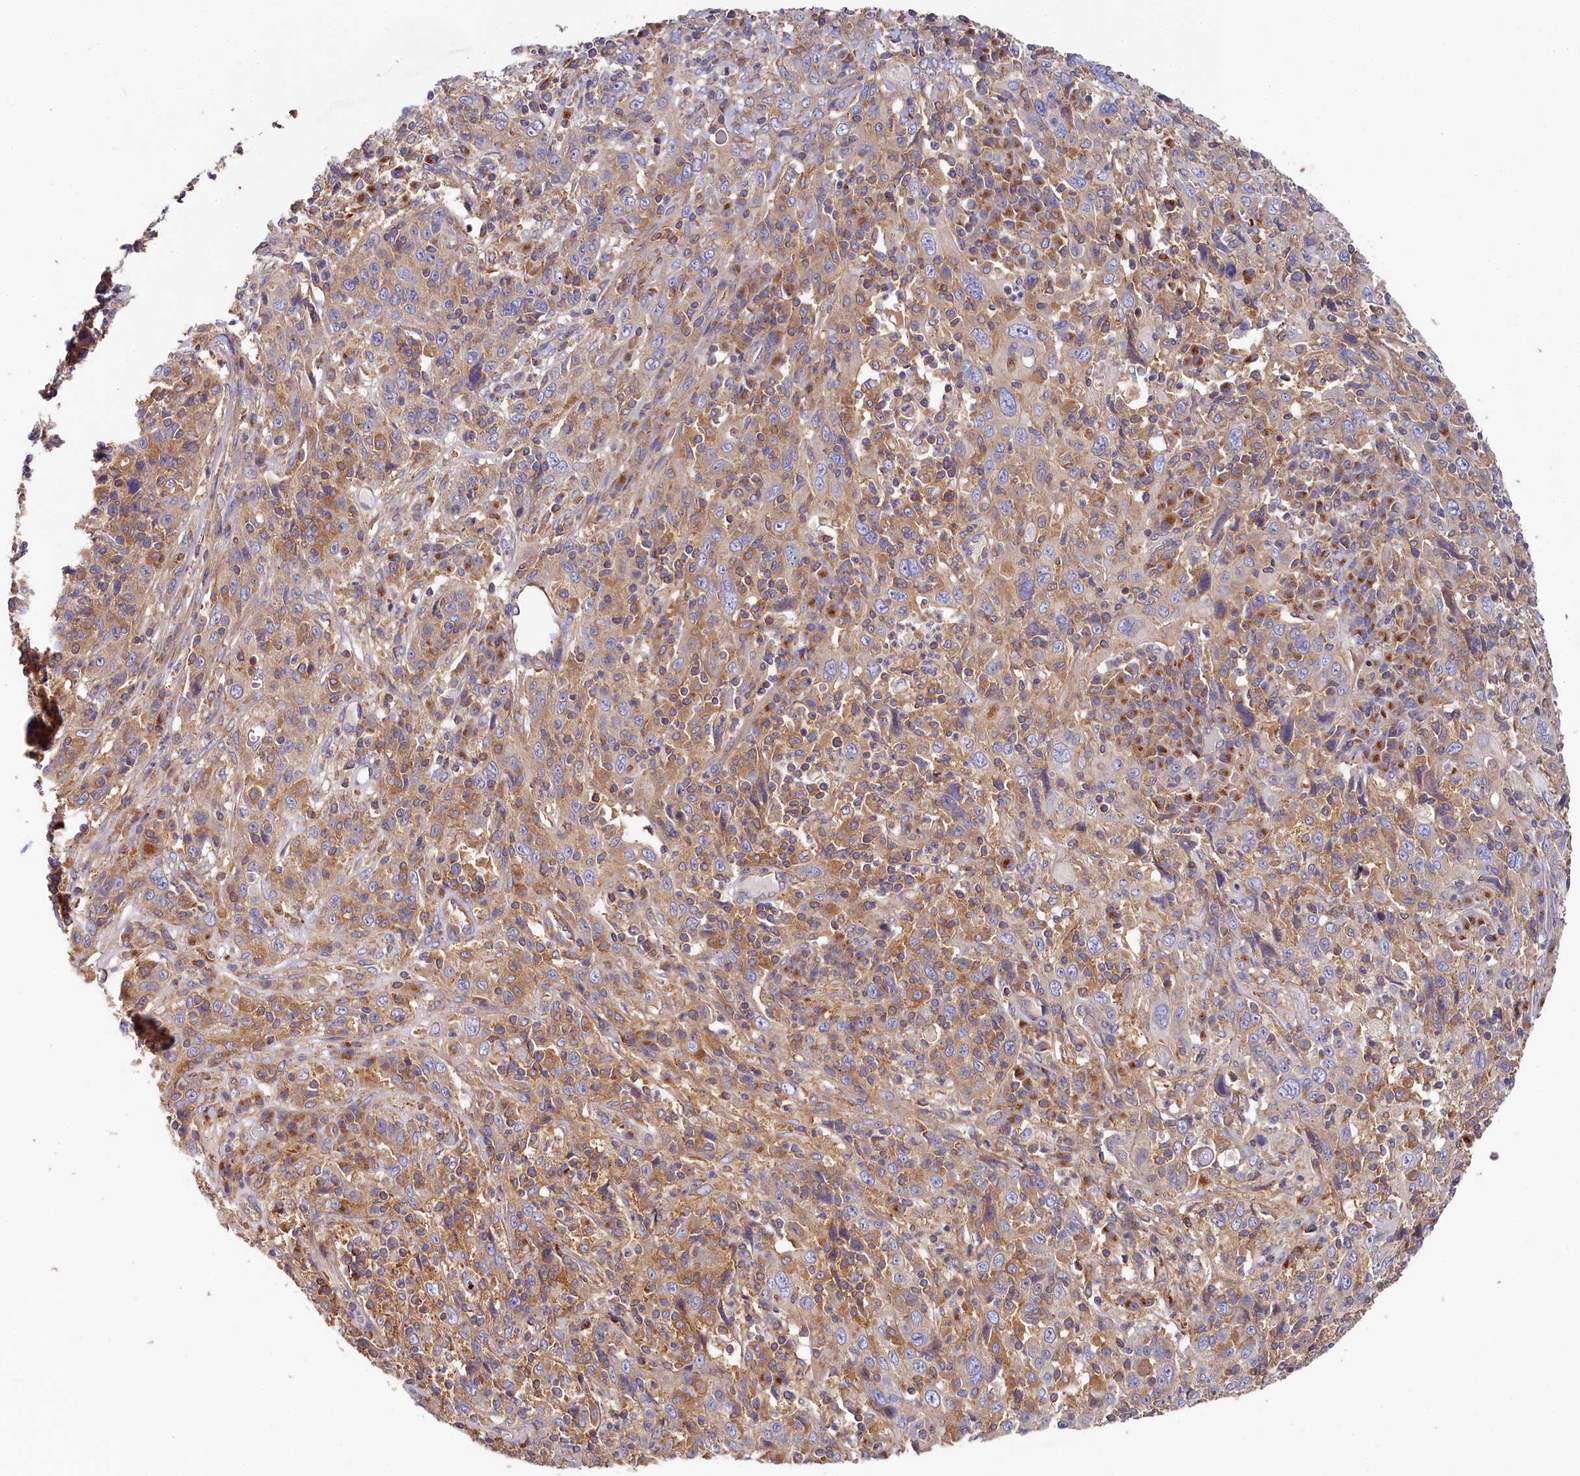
{"staining": {"intensity": "negative", "quantity": "none", "location": "none"}, "tissue": "cervical cancer", "cell_type": "Tumor cells", "image_type": "cancer", "snomed": [{"axis": "morphology", "description": "Squamous cell carcinoma, NOS"}, {"axis": "topography", "description": "Cervix"}], "caption": "High power microscopy image of an immunohistochemistry (IHC) histopathology image of cervical cancer (squamous cell carcinoma), revealing no significant positivity in tumor cells.", "gene": "PPIP5K1", "patient": {"sex": "female", "age": 46}}